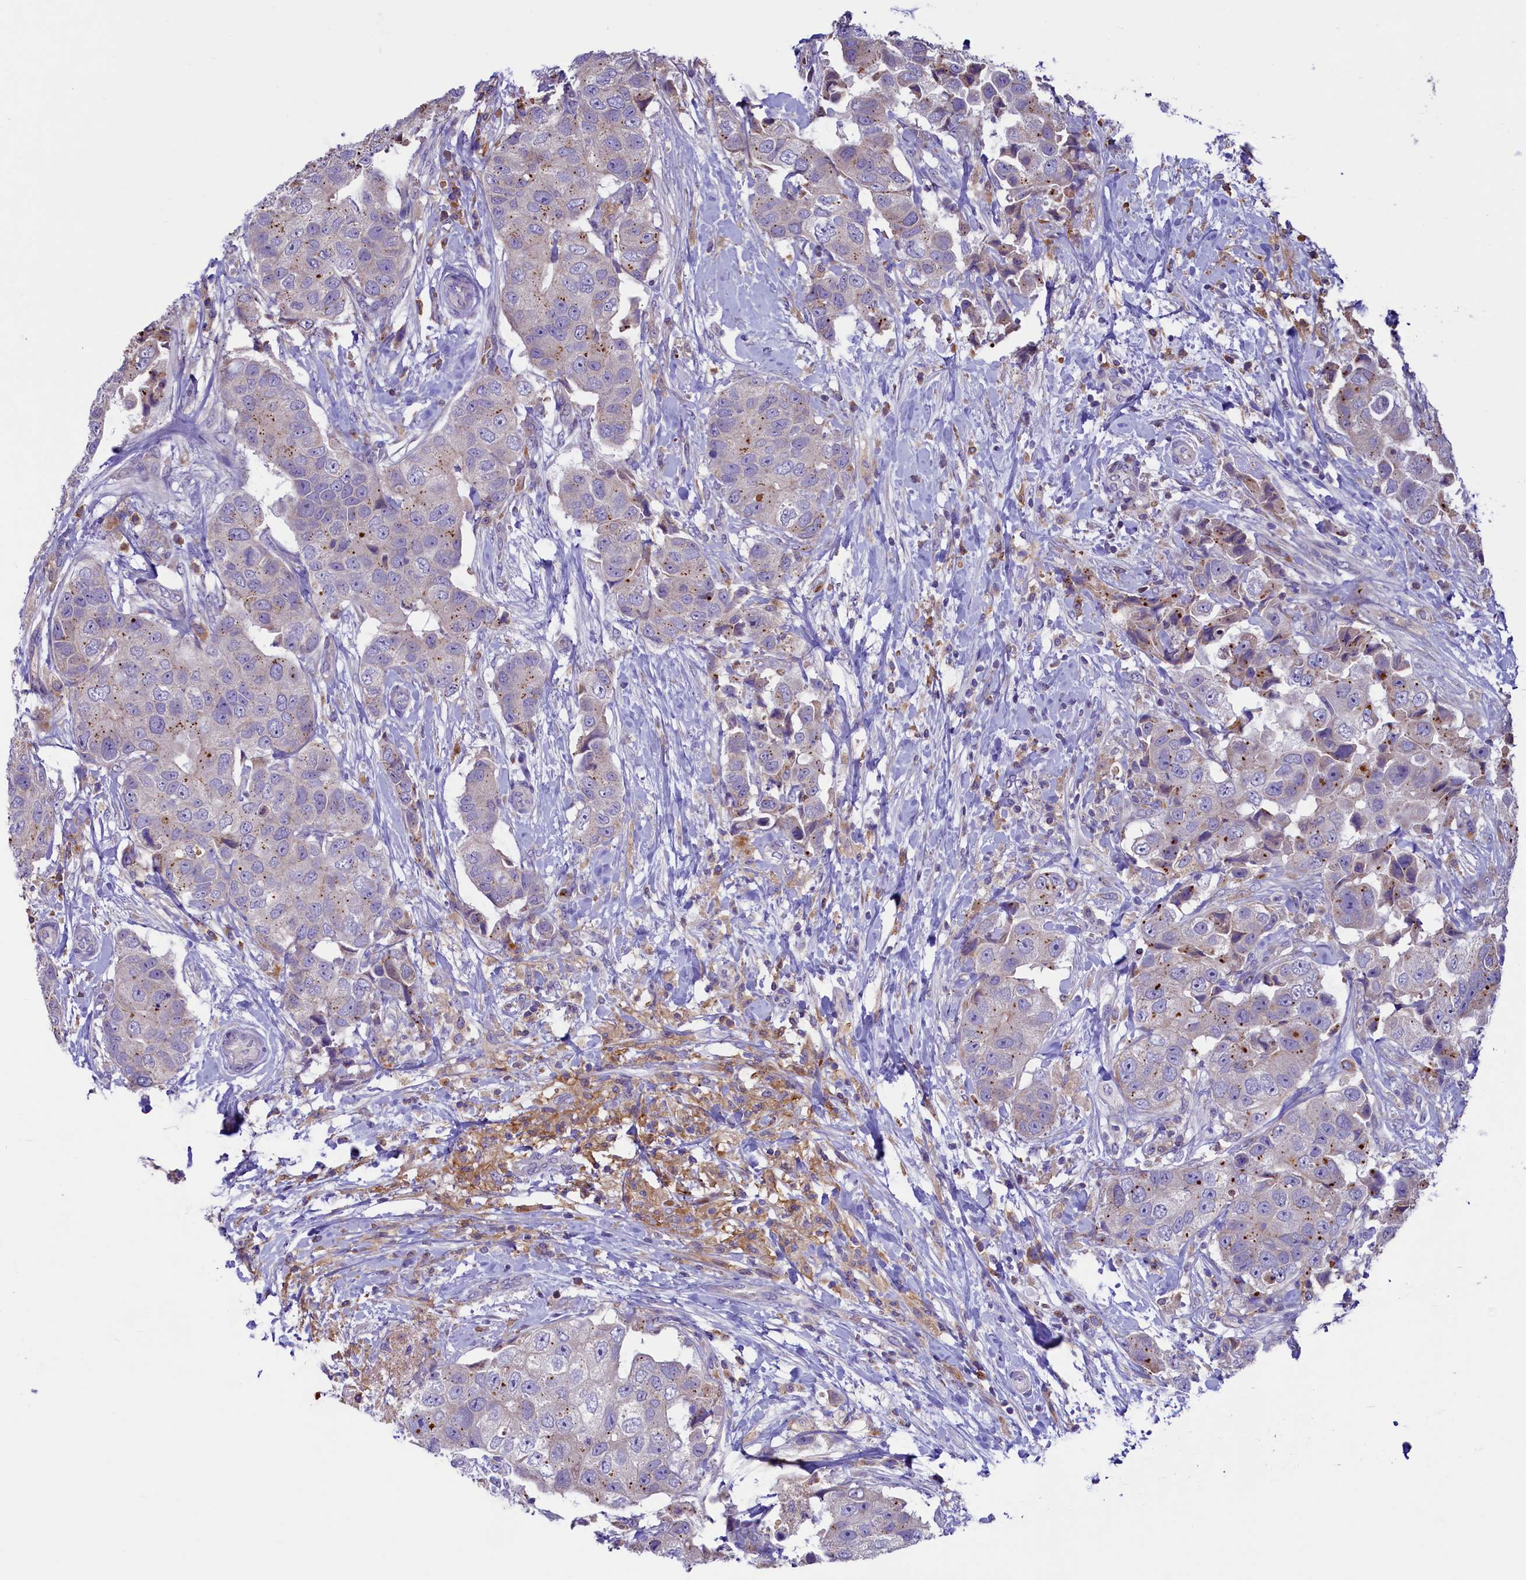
{"staining": {"intensity": "weak", "quantity": "<25%", "location": "cytoplasmic/membranous"}, "tissue": "breast cancer", "cell_type": "Tumor cells", "image_type": "cancer", "snomed": [{"axis": "morphology", "description": "Normal tissue, NOS"}, {"axis": "morphology", "description": "Duct carcinoma"}, {"axis": "topography", "description": "Breast"}], "caption": "There is no significant staining in tumor cells of breast cancer.", "gene": "HPS6", "patient": {"sex": "female", "age": 62}}